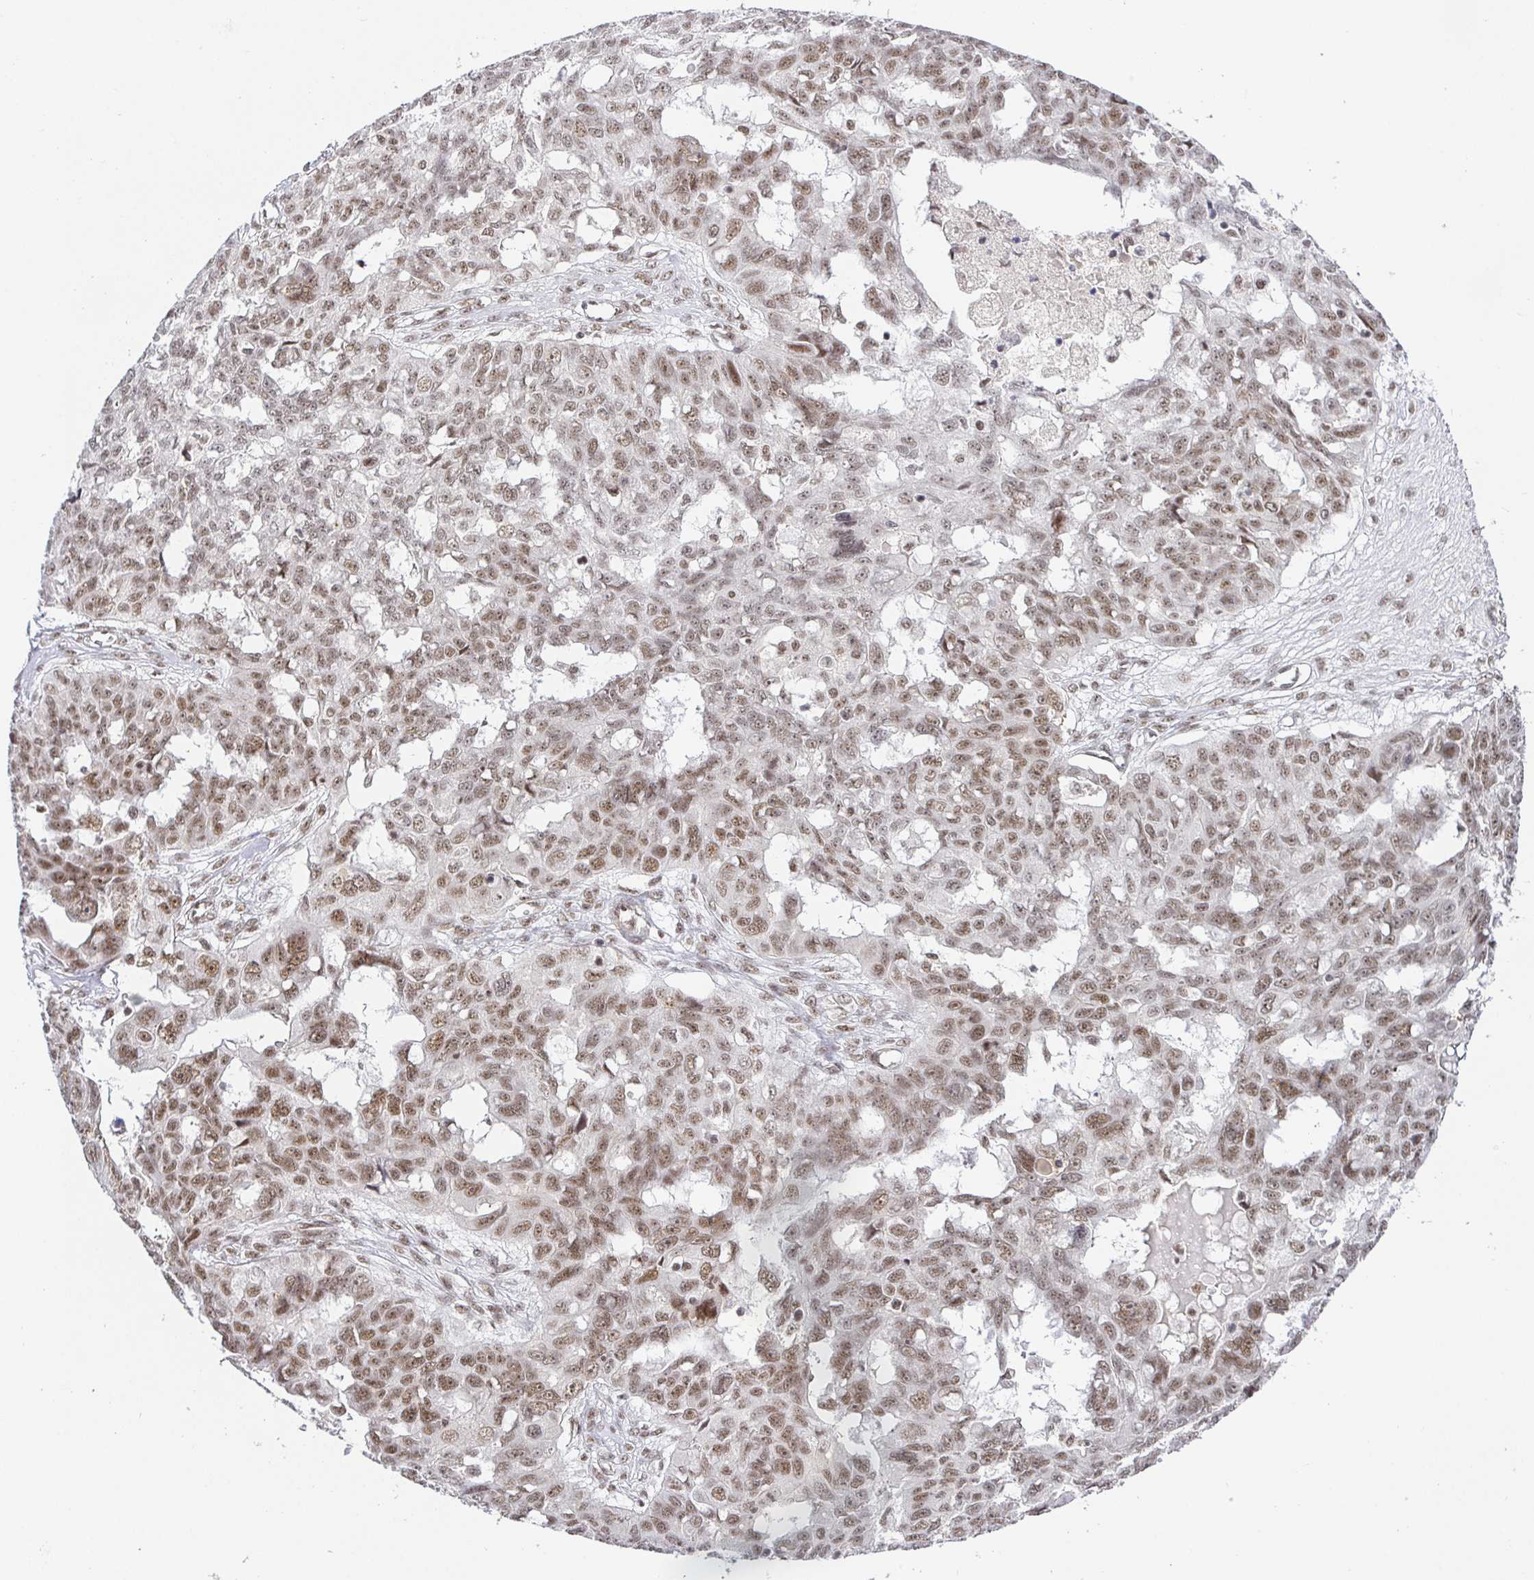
{"staining": {"intensity": "moderate", "quantity": ">75%", "location": "nuclear"}, "tissue": "ovarian cancer", "cell_type": "Tumor cells", "image_type": "cancer", "snomed": [{"axis": "morphology", "description": "Carcinoma, endometroid"}, {"axis": "topography", "description": "Ovary"}], "caption": "An IHC image of tumor tissue is shown. Protein staining in brown shows moderate nuclear positivity in ovarian cancer (endometroid carcinoma) within tumor cells.", "gene": "USF1", "patient": {"sex": "female", "age": 70}}